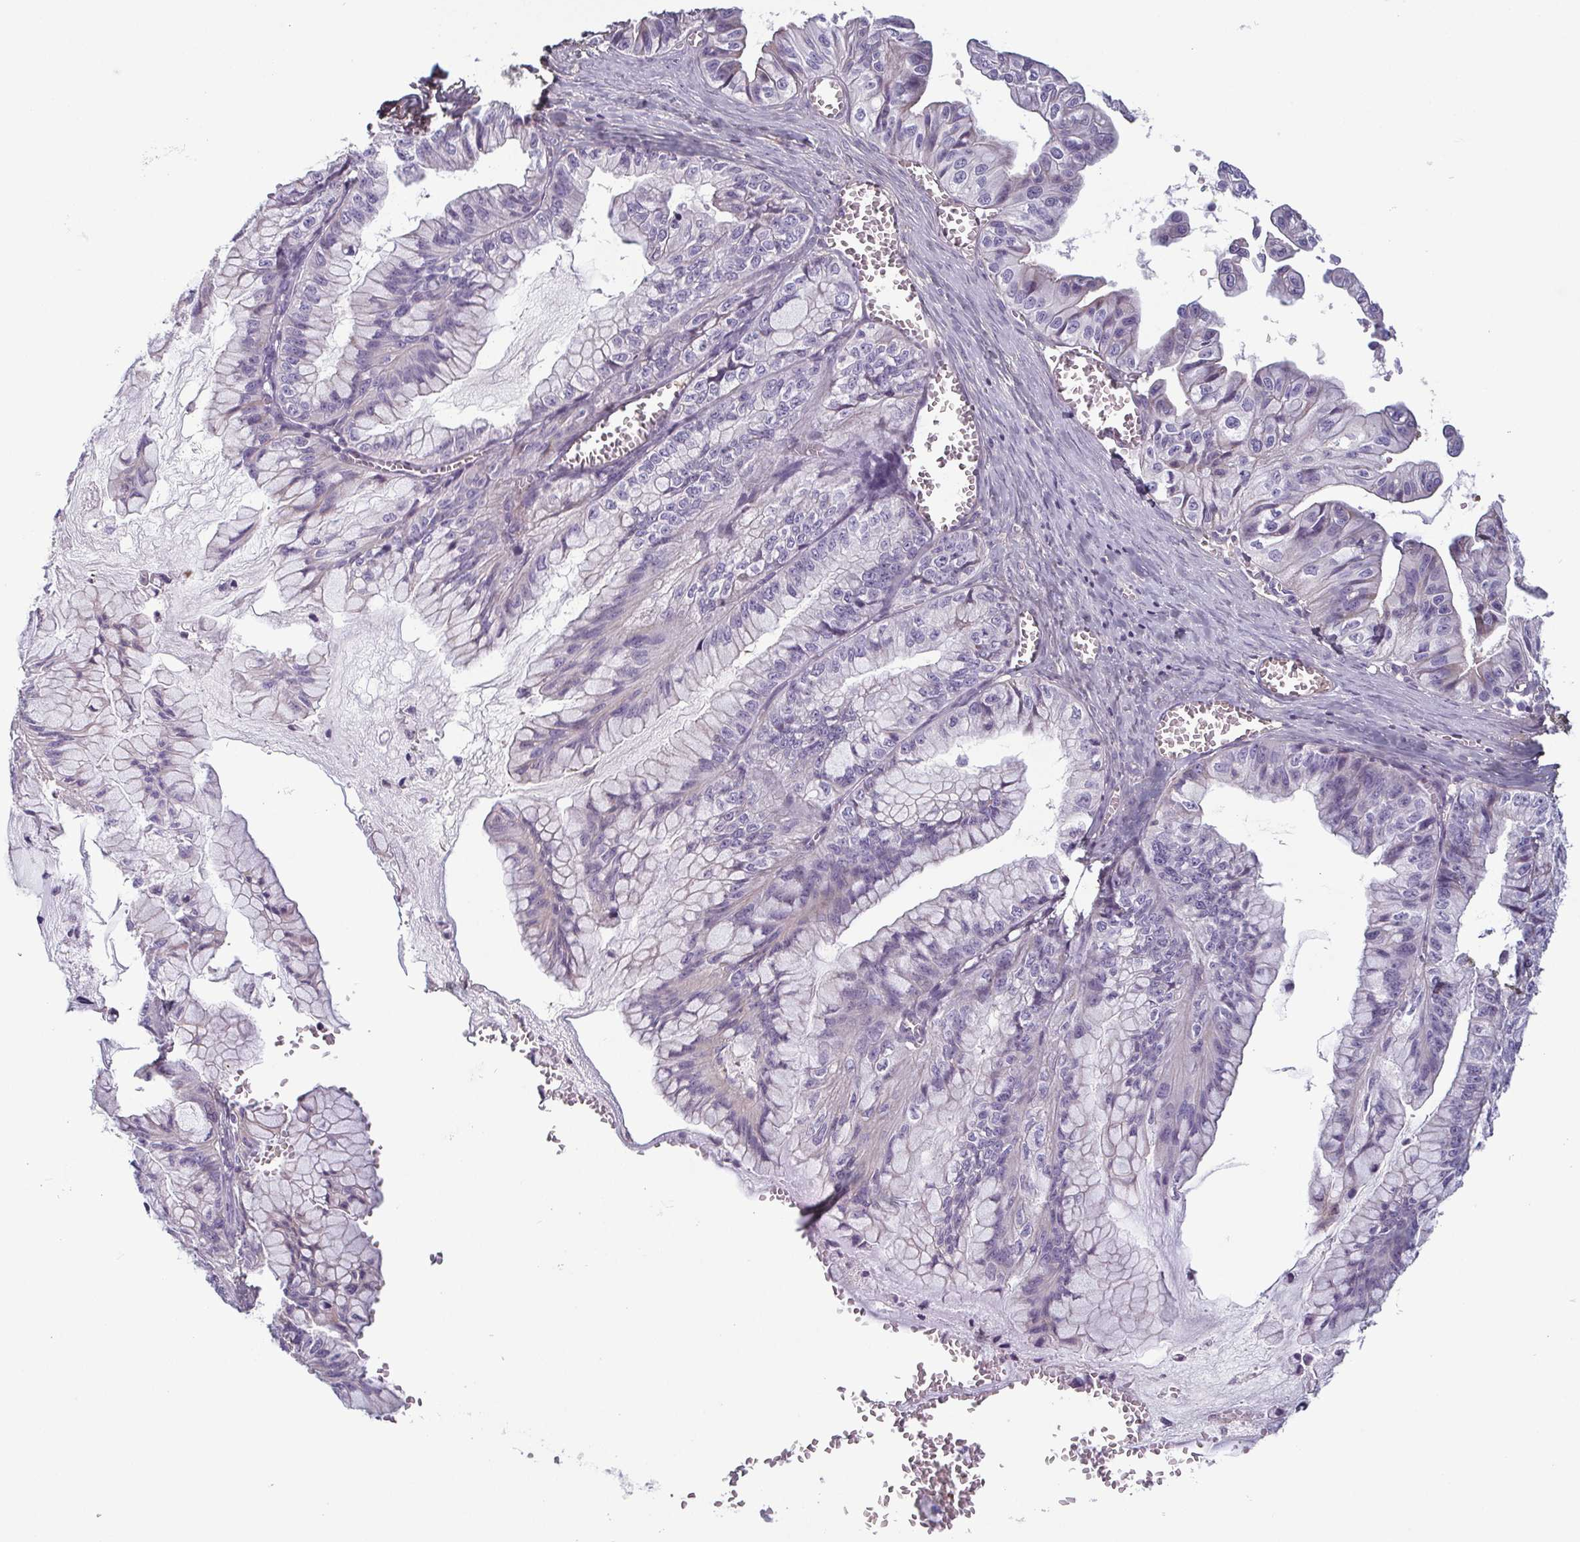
{"staining": {"intensity": "negative", "quantity": "none", "location": "none"}, "tissue": "ovarian cancer", "cell_type": "Tumor cells", "image_type": "cancer", "snomed": [{"axis": "morphology", "description": "Cystadenocarcinoma, mucinous, NOS"}, {"axis": "topography", "description": "Ovary"}], "caption": "A high-resolution micrograph shows immunohistochemistry staining of mucinous cystadenocarcinoma (ovarian), which exhibits no significant positivity in tumor cells. (Brightfield microscopy of DAB (3,3'-diaminobenzidine) IHC at high magnification).", "gene": "ECM1", "patient": {"sex": "female", "age": 72}}